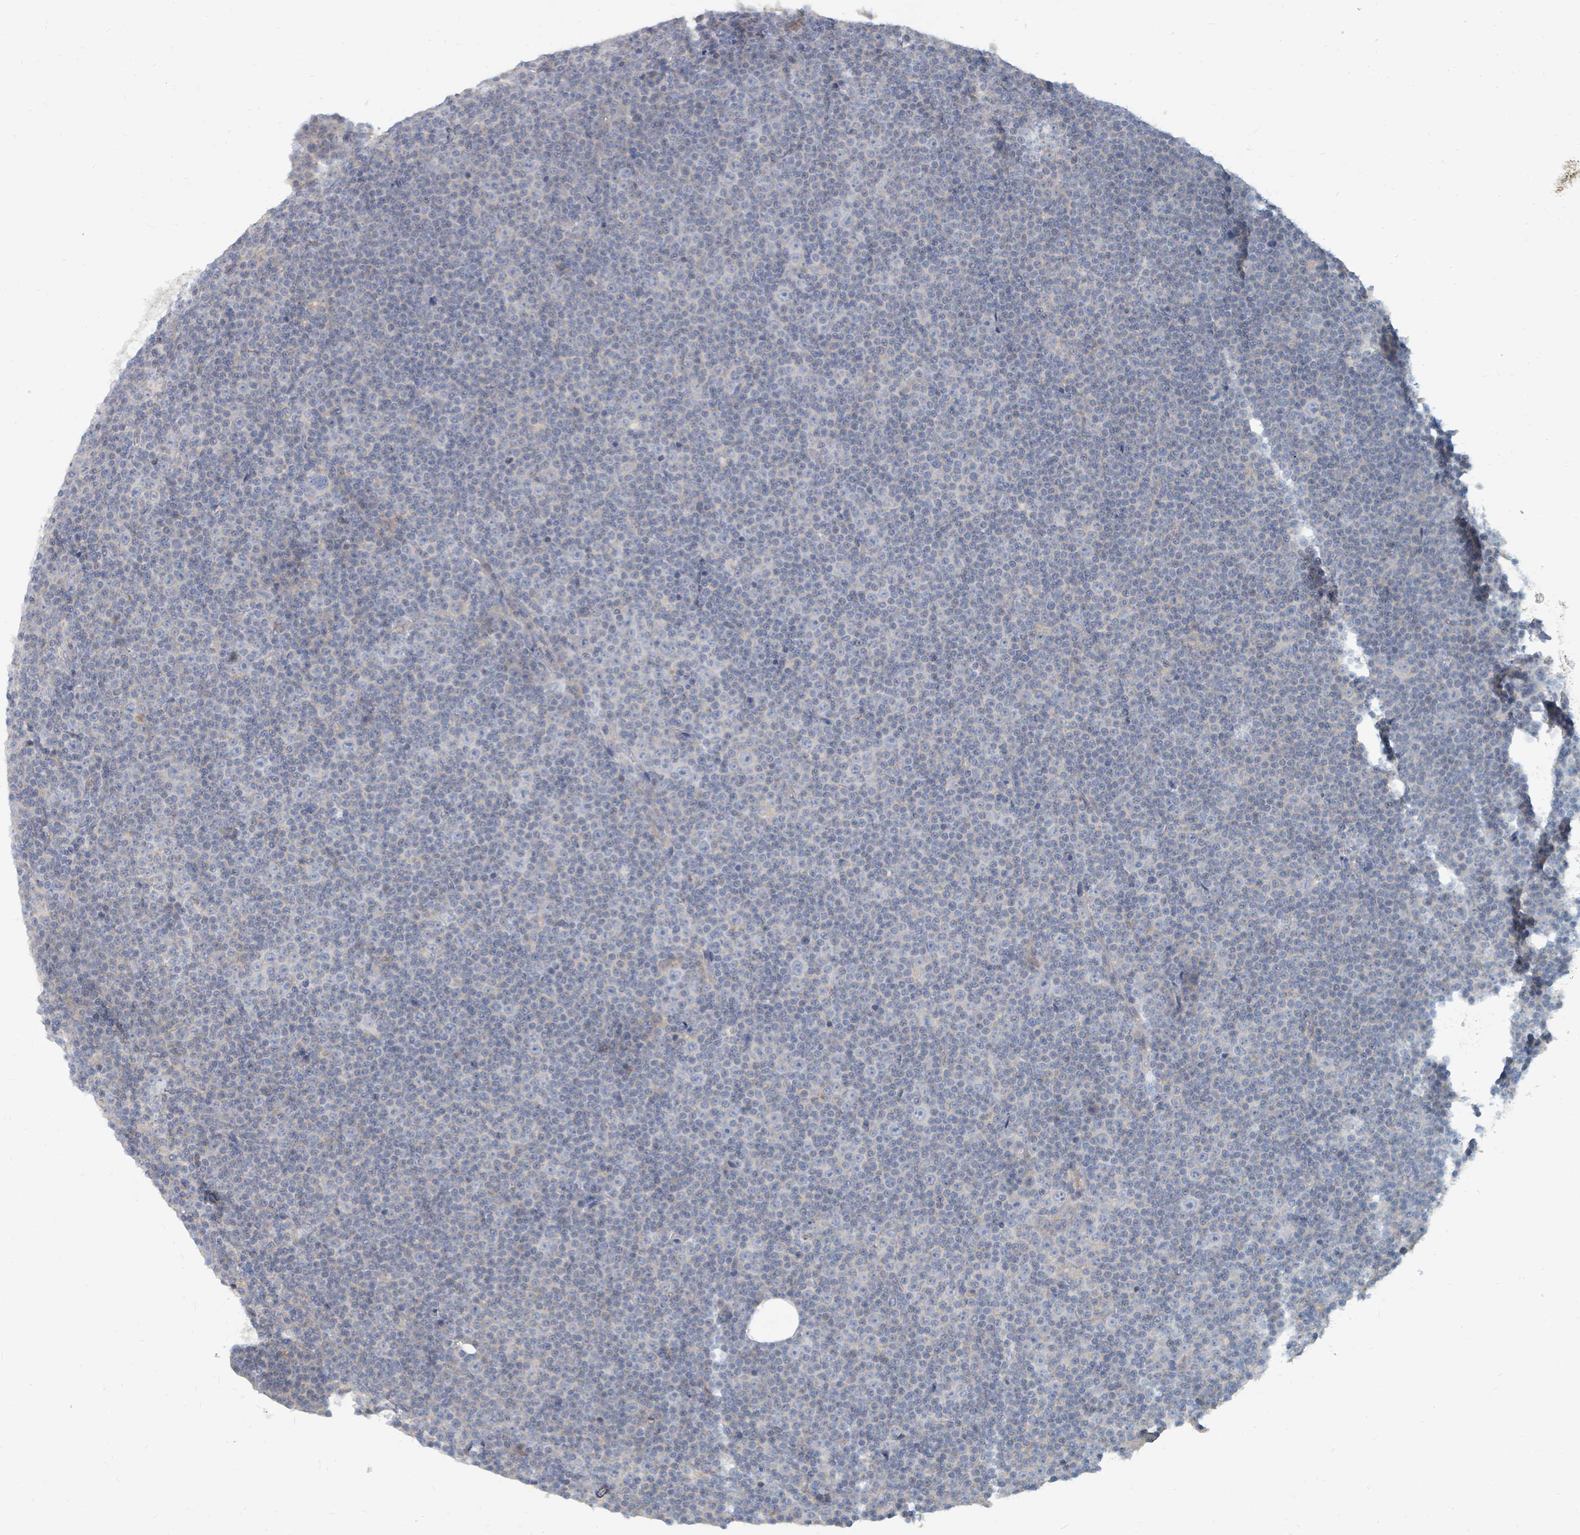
{"staining": {"intensity": "negative", "quantity": "none", "location": "none"}, "tissue": "lymphoma", "cell_type": "Tumor cells", "image_type": "cancer", "snomed": [{"axis": "morphology", "description": "Malignant lymphoma, non-Hodgkin's type, Low grade"}, {"axis": "topography", "description": "Lymph node"}], "caption": "Tumor cells are negative for brown protein staining in low-grade malignant lymphoma, non-Hodgkin's type. (IHC, brightfield microscopy, high magnification).", "gene": "ARGFX", "patient": {"sex": "female", "age": 67}}